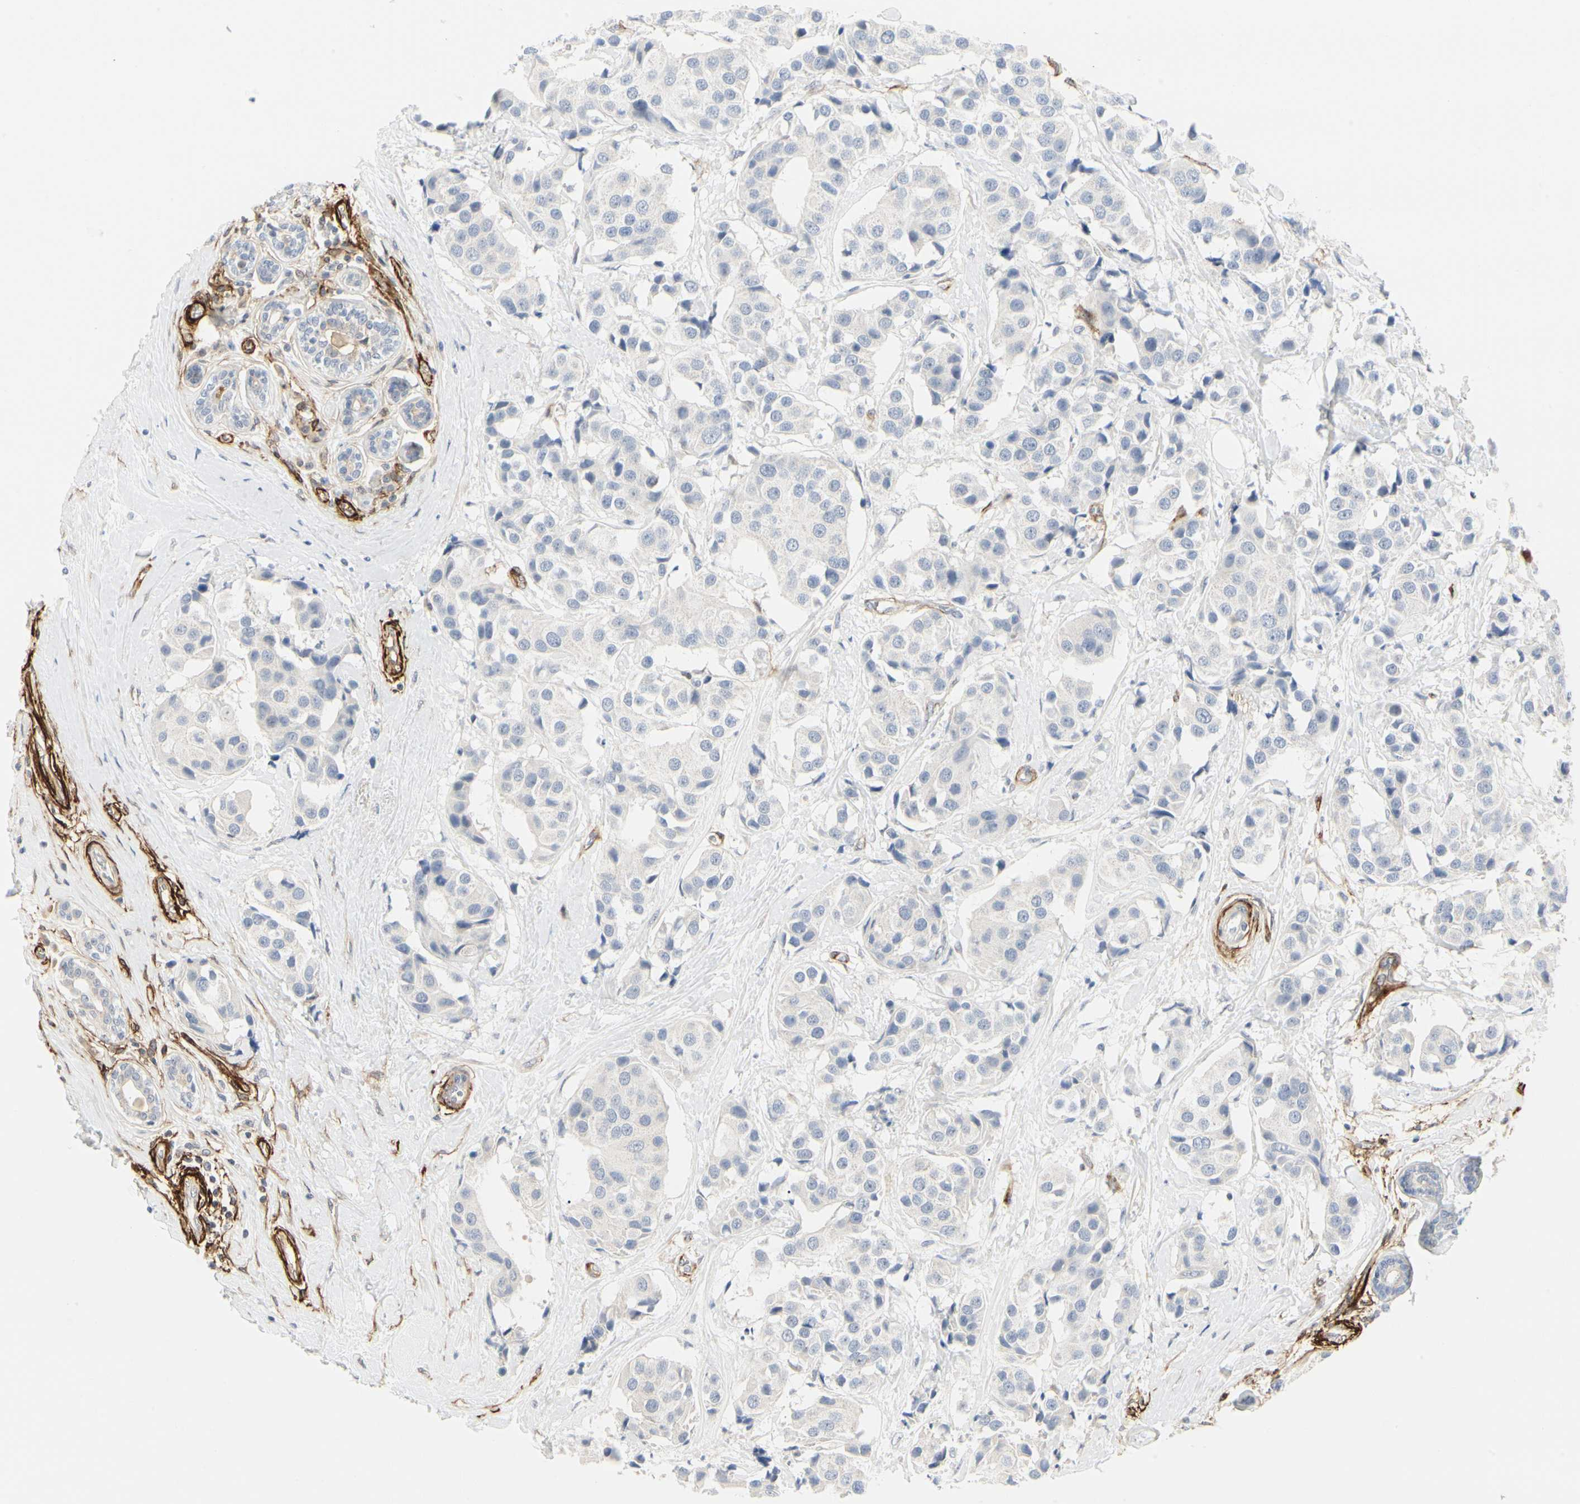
{"staining": {"intensity": "negative", "quantity": "none", "location": "none"}, "tissue": "breast cancer", "cell_type": "Tumor cells", "image_type": "cancer", "snomed": [{"axis": "morphology", "description": "Normal tissue, NOS"}, {"axis": "morphology", "description": "Duct carcinoma"}, {"axis": "topography", "description": "Breast"}], "caption": "This is an IHC micrograph of human breast cancer. There is no staining in tumor cells.", "gene": "GGT5", "patient": {"sex": "female", "age": 39}}